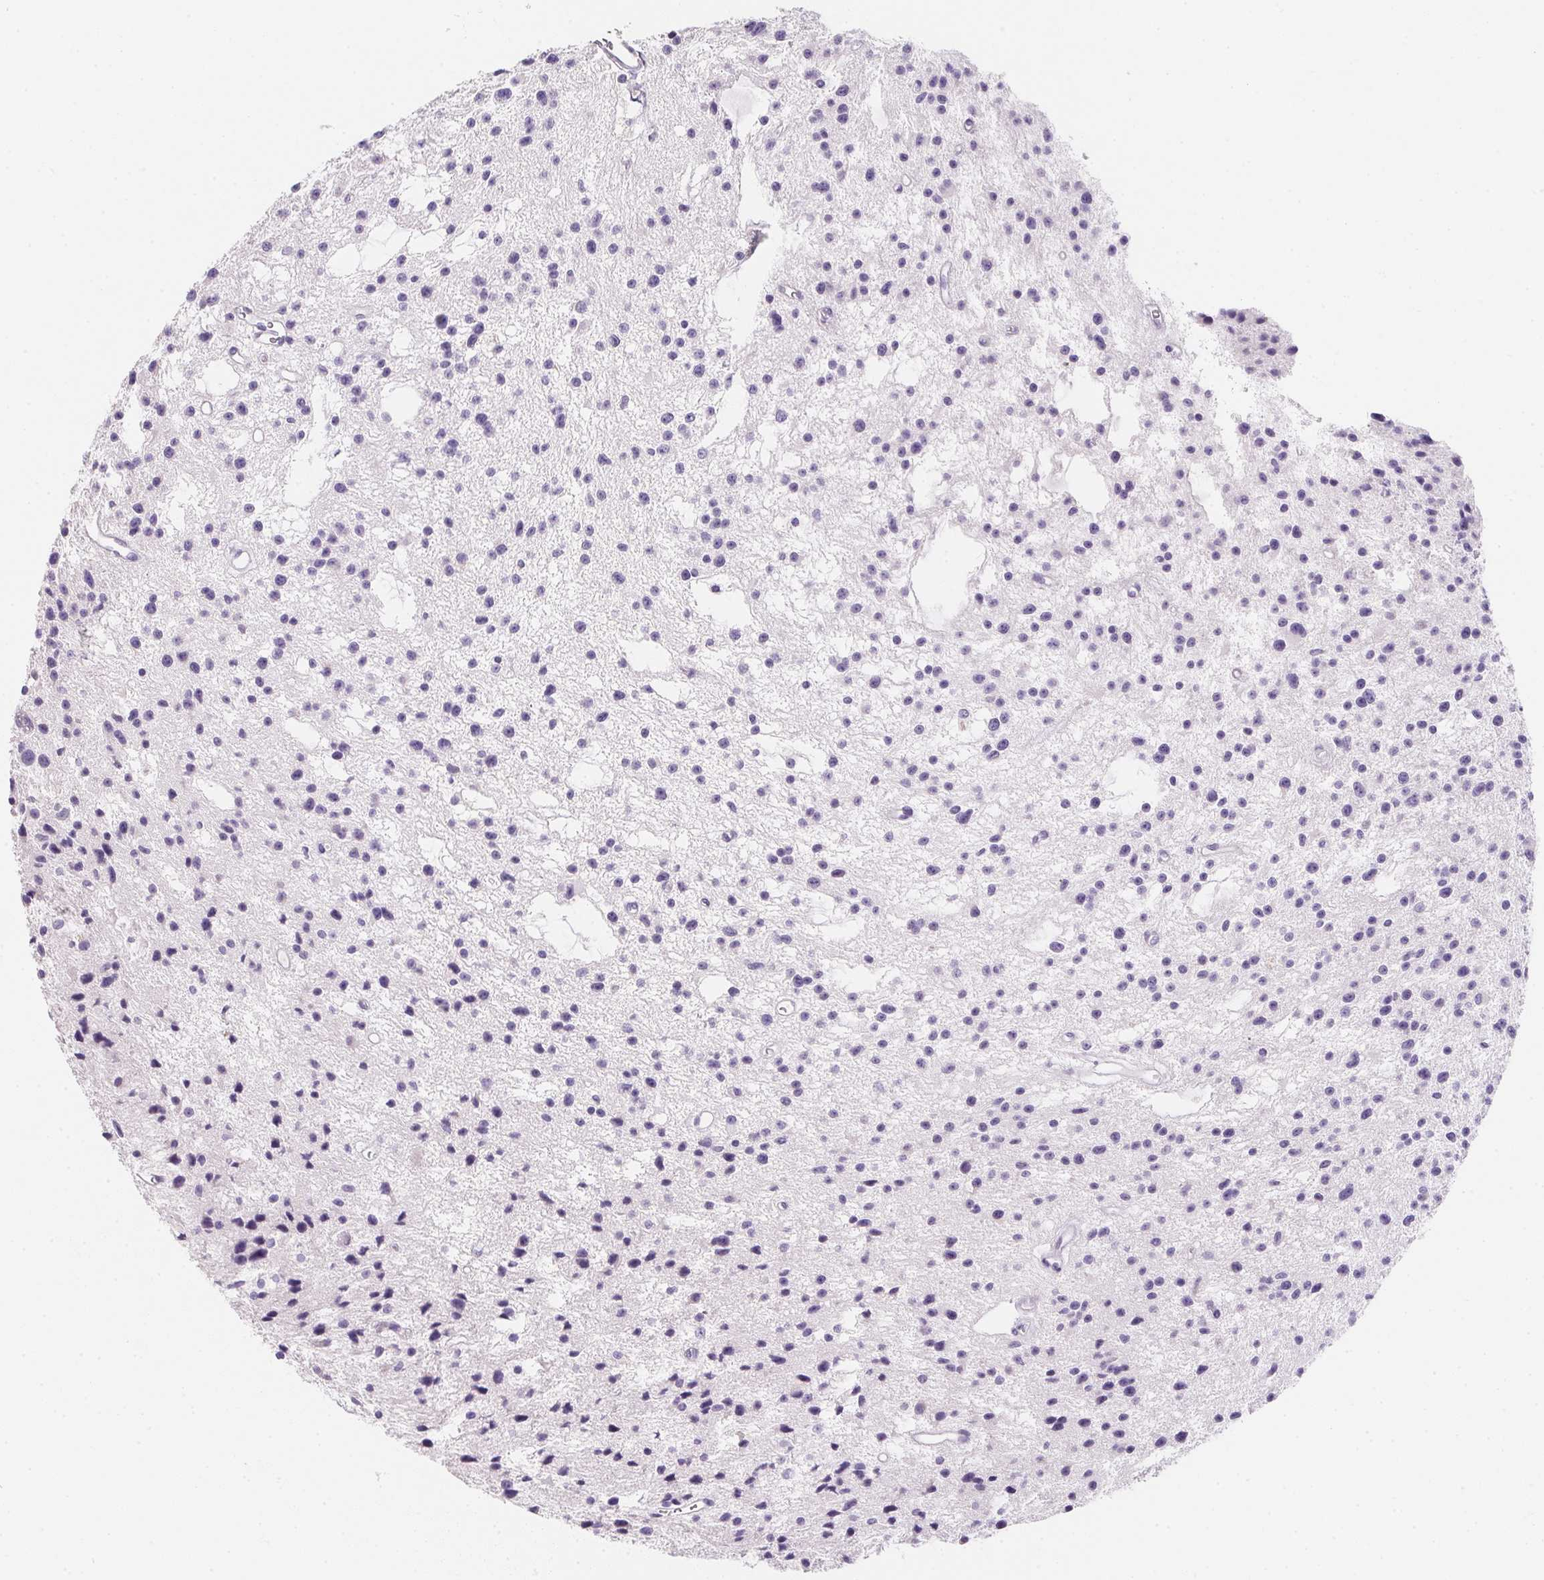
{"staining": {"intensity": "negative", "quantity": "none", "location": "none"}, "tissue": "glioma", "cell_type": "Tumor cells", "image_type": "cancer", "snomed": [{"axis": "morphology", "description": "Glioma, malignant, Low grade"}, {"axis": "topography", "description": "Brain"}], "caption": "Malignant glioma (low-grade) was stained to show a protein in brown. There is no significant expression in tumor cells. The staining was performed using DAB to visualize the protein expression in brown, while the nuclei were stained in blue with hematoxylin (Magnification: 20x).", "gene": "AQP5", "patient": {"sex": "male", "age": 43}}